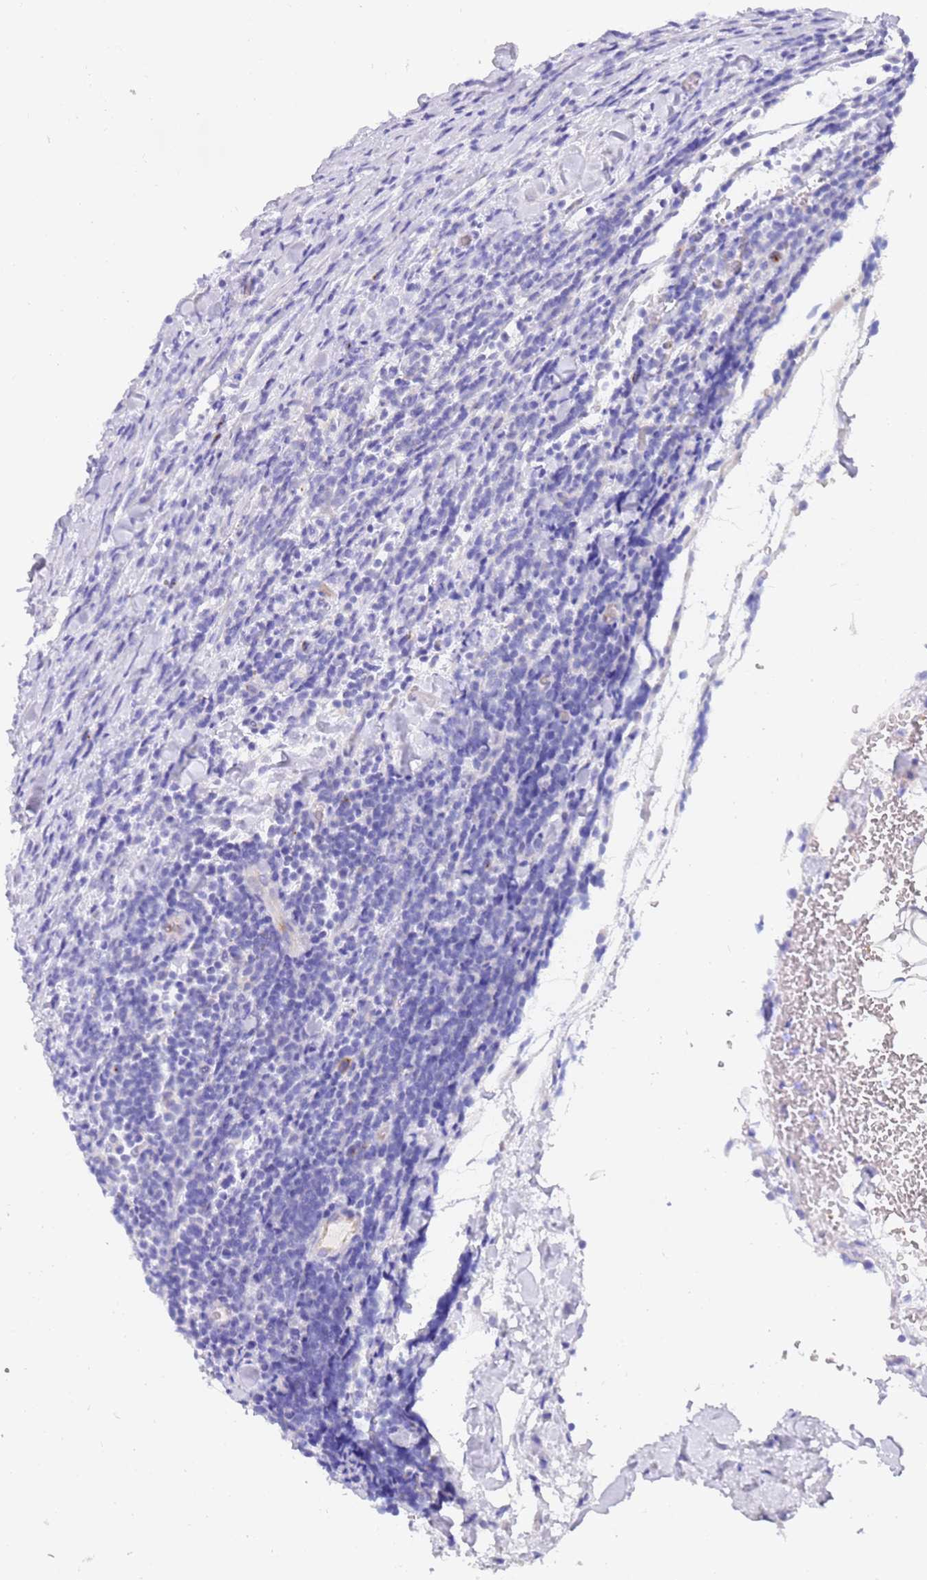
{"staining": {"intensity": "negative", "quantity": "none", "location": "none"}, "tissue": "lymphoma", "cell_type": "Tumor cells", "image_type": "cancer", "snomed": [{"axis": "morphology", "description": "Malignant lymphoma, non-Hodgkin's type, Low grade"}, {"axis": "topography", "description": "Lymph node"}], "caption": "The IHC histopathology image has no significant positivity in tumor cells of low-grade malignant lymphoma, non-Hodgkin's type tissue.", "gene": "NMUR2", "patient": {"sex": "male", "age": 66}}